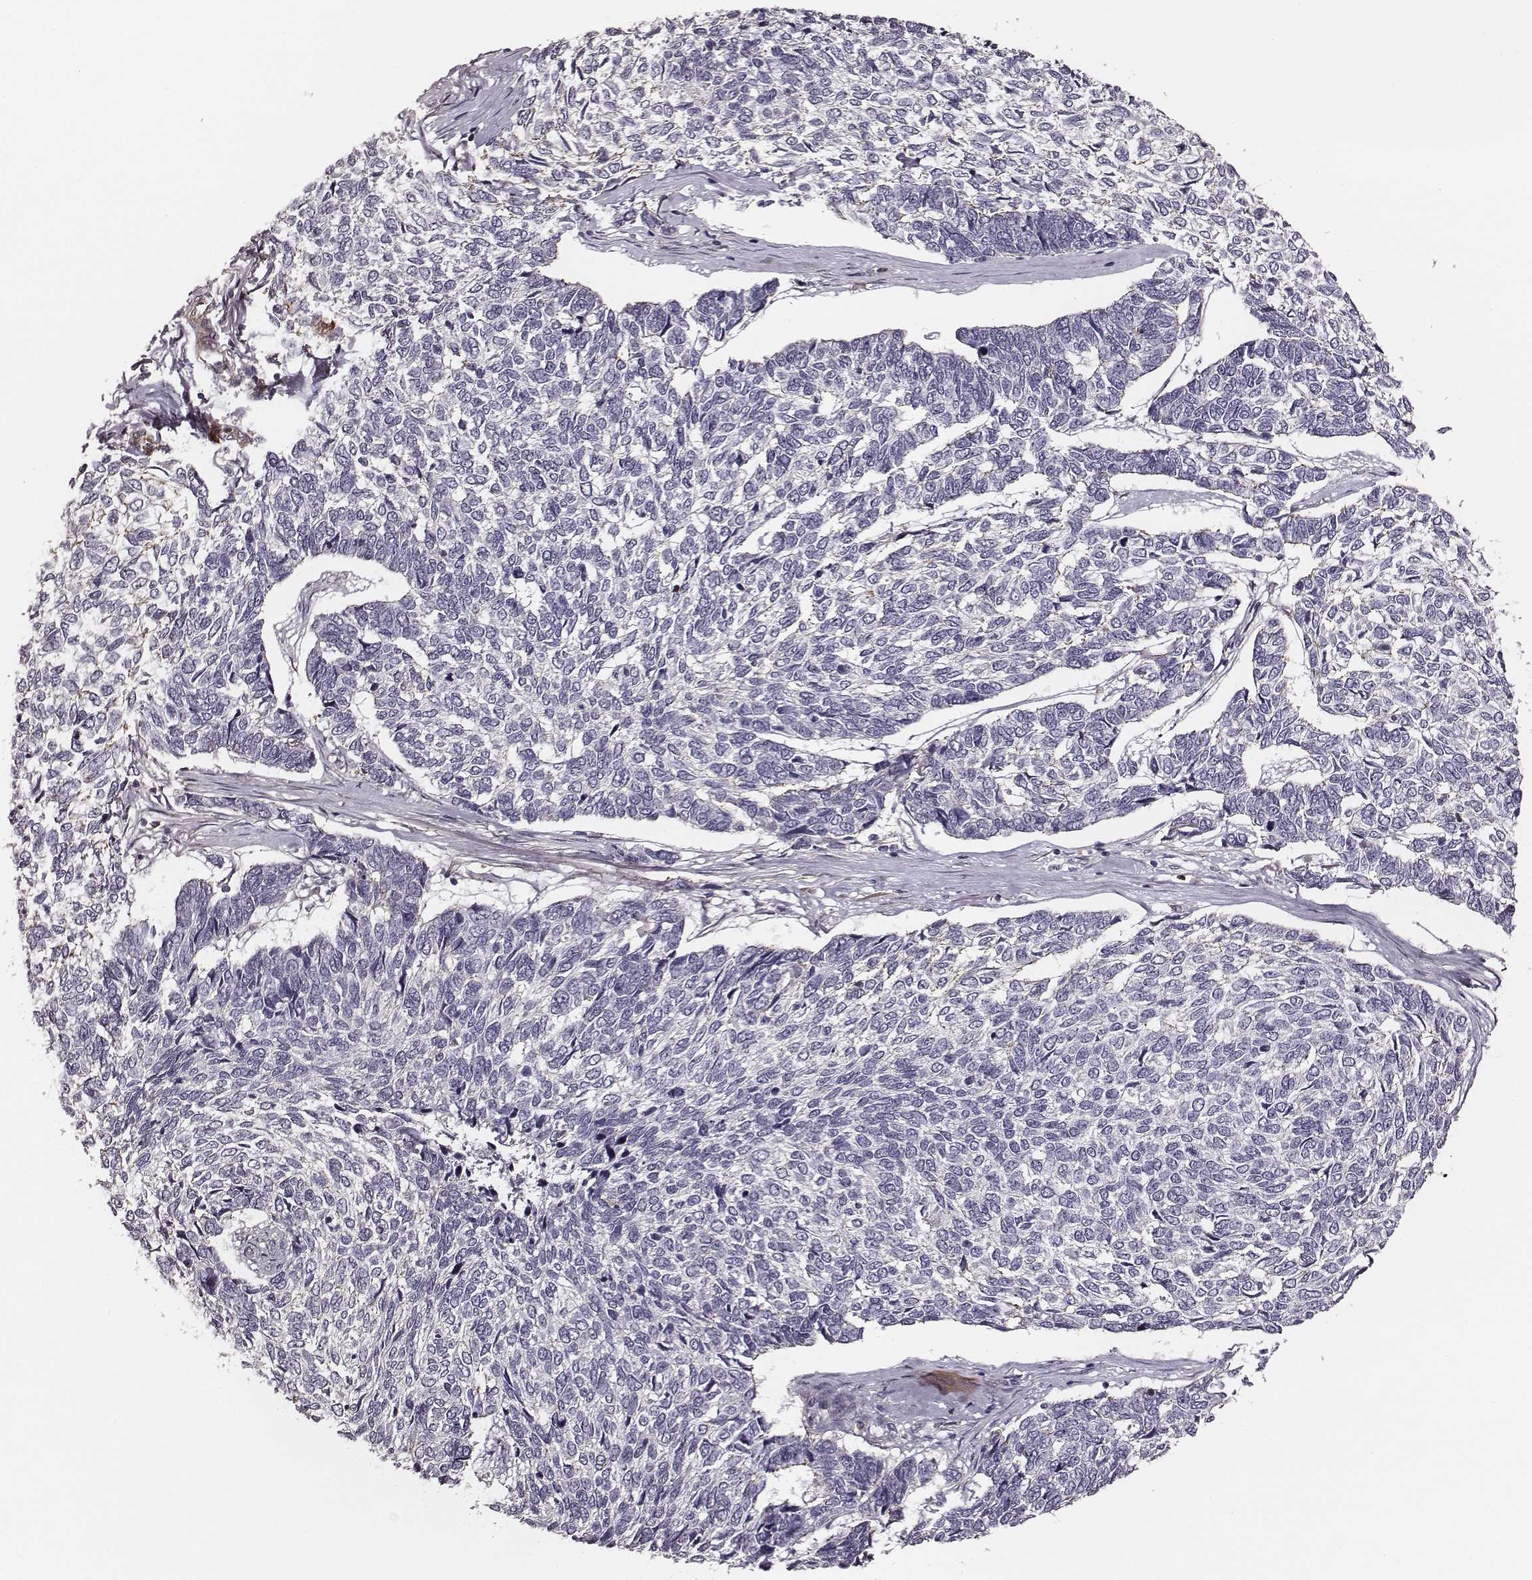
{"staining": {"intensity": "negative", "quantity": "none", "location": "none"}, "tissue": "skin cancer", "cell_type": "Tumor cells", "image_type": "cancer", "snomed": [{"axis": "morphology", "description": "Basal cell carcinoma"}, {"axis": "topography", "description": "Skin"}], "caption": "The immunohistochemistry photomicrograph has no significant expression in tumor cells of skin cancer tissue. (Brightfield microscopy of DAB immunohistochemistry at high magnification).", "gene": "ZYX", "patient": {"sex": "female", "age": 65}}